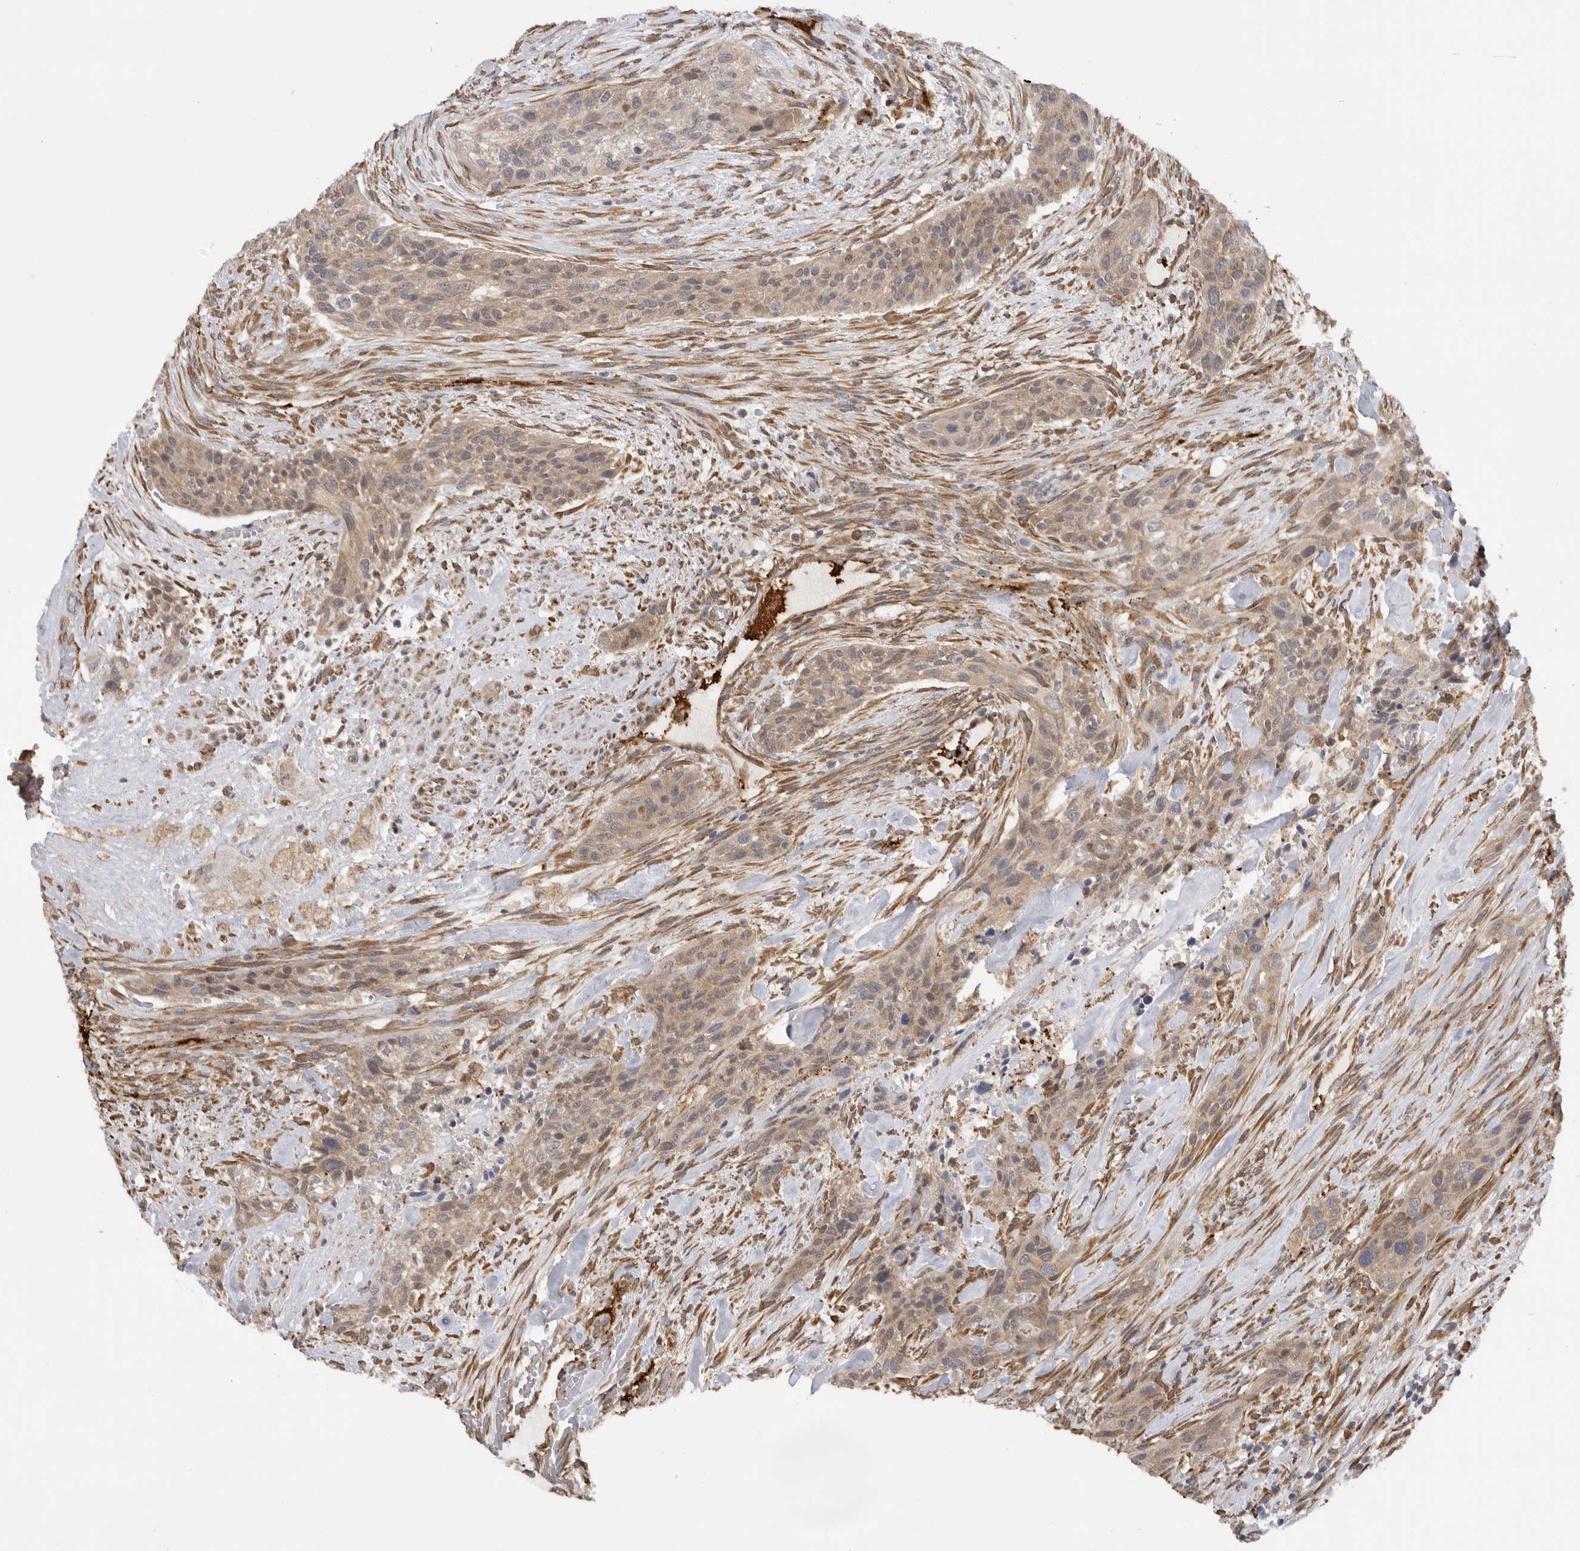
{"staining": {"intensity": "weak", "quantity": ">75%", "location": "cytoplasmic/membranous,nuclear"}, "tissue": "urothelial cancer", "cell_type": "Tumor cells", "image_type": "cancer", "snomed": [{"axis": "morphology", "description": "Urothelial carcinoma, High grade"}, {"axis": "topography", "description": "Urinary bladder"}], "caption": "Human urothelial carcinoma (high-grade) stained with a brown dye displays weak cytoplasmic/membranous and nuclear positive positivity in about >75% of tumor cells.", "gene": "CDC42BPB", "patient": {"sex": "male", "age": 35}}